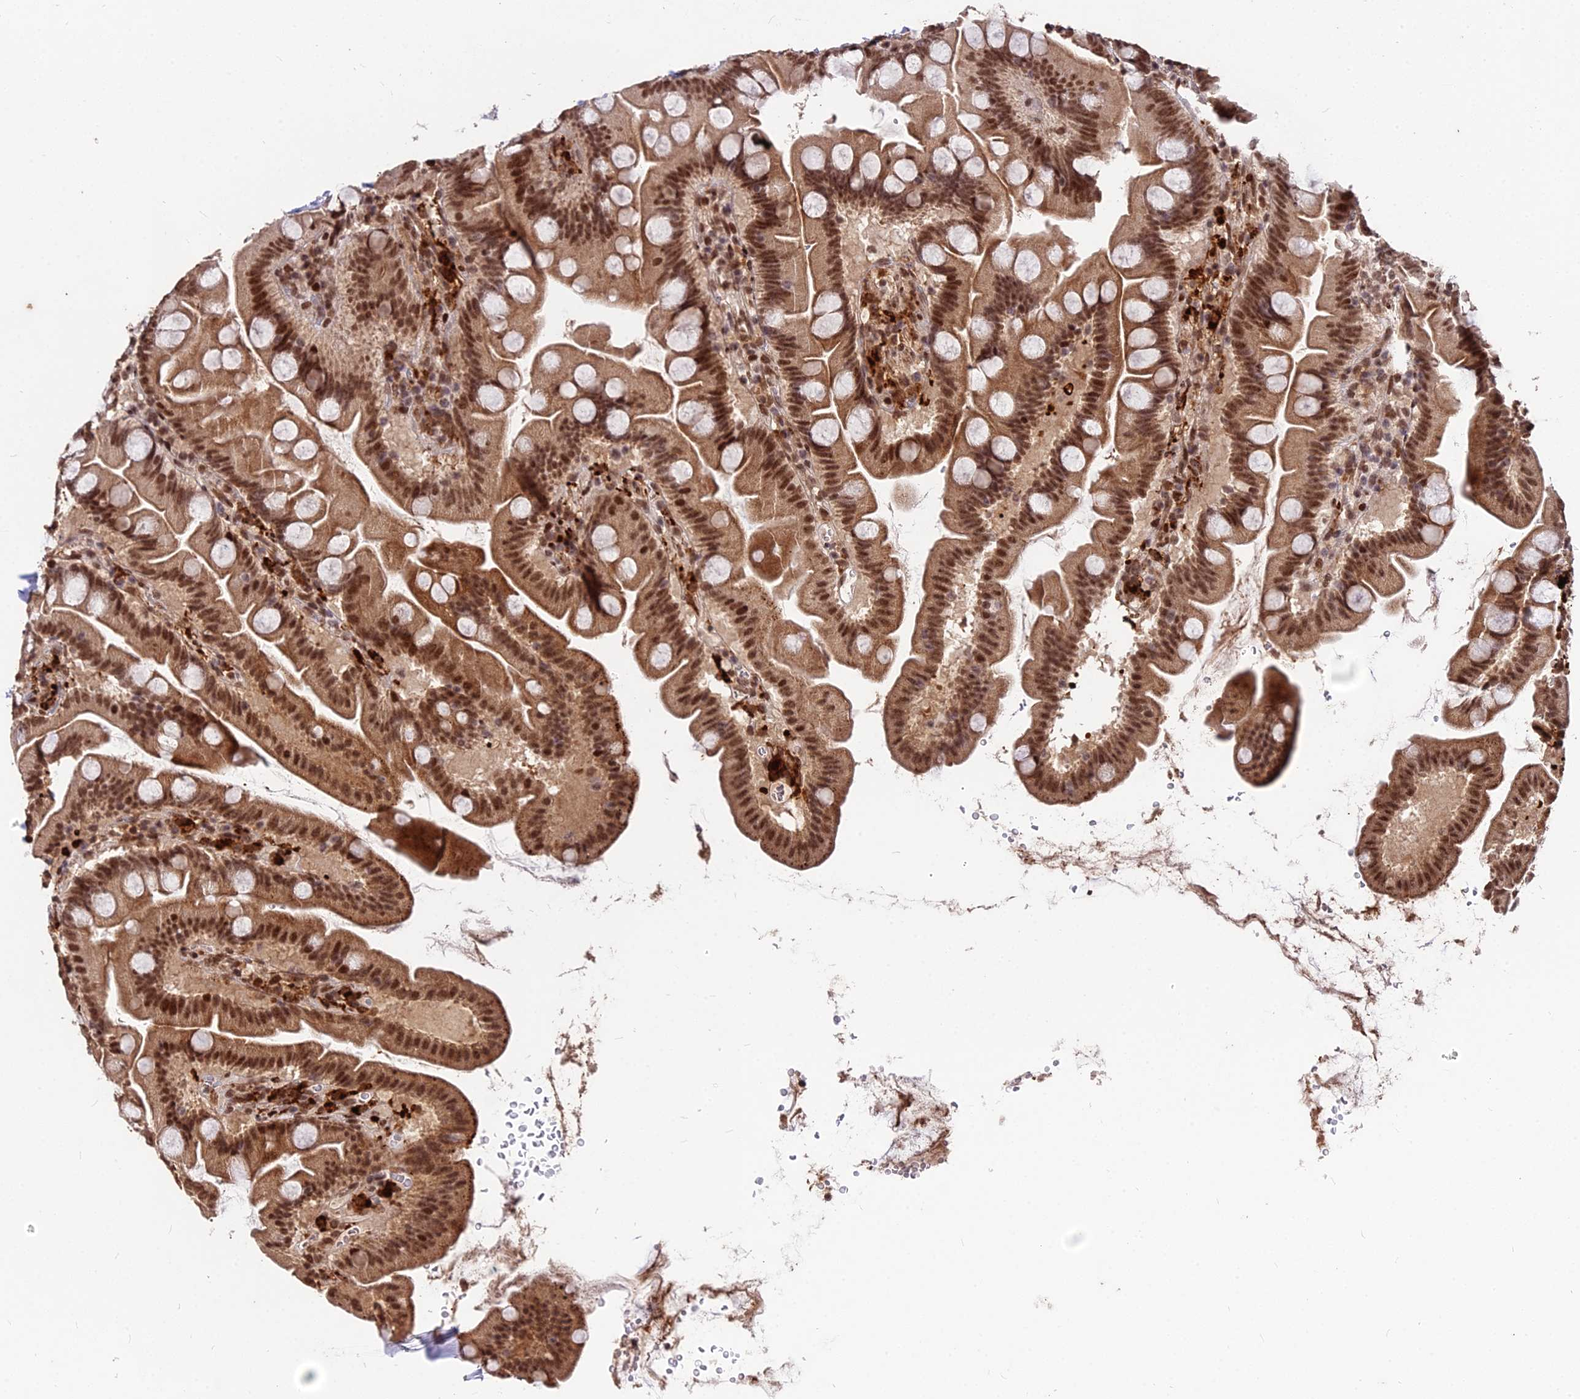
{"staining": {"intensity": "strong", "quantity": ">75%", "location": "cytoplasmic/membranous,nuclear"}, "tissue": "small intestine", "cell_type": "Glandular cells", "image_type": "normal", "snomed": [{"axis": "morphology", "description": "Normal tissue, NOS"}, {"axis": "topography", "description": "Small intestine"}], "caption": "A histopathology image of small intestine stained for a protein demonstrates strong cytoplasmic/membranous,nuclear brown staining in glandular cells.", "gene": "ZBED4", "patient": {"sex": "female", "age": 68}}